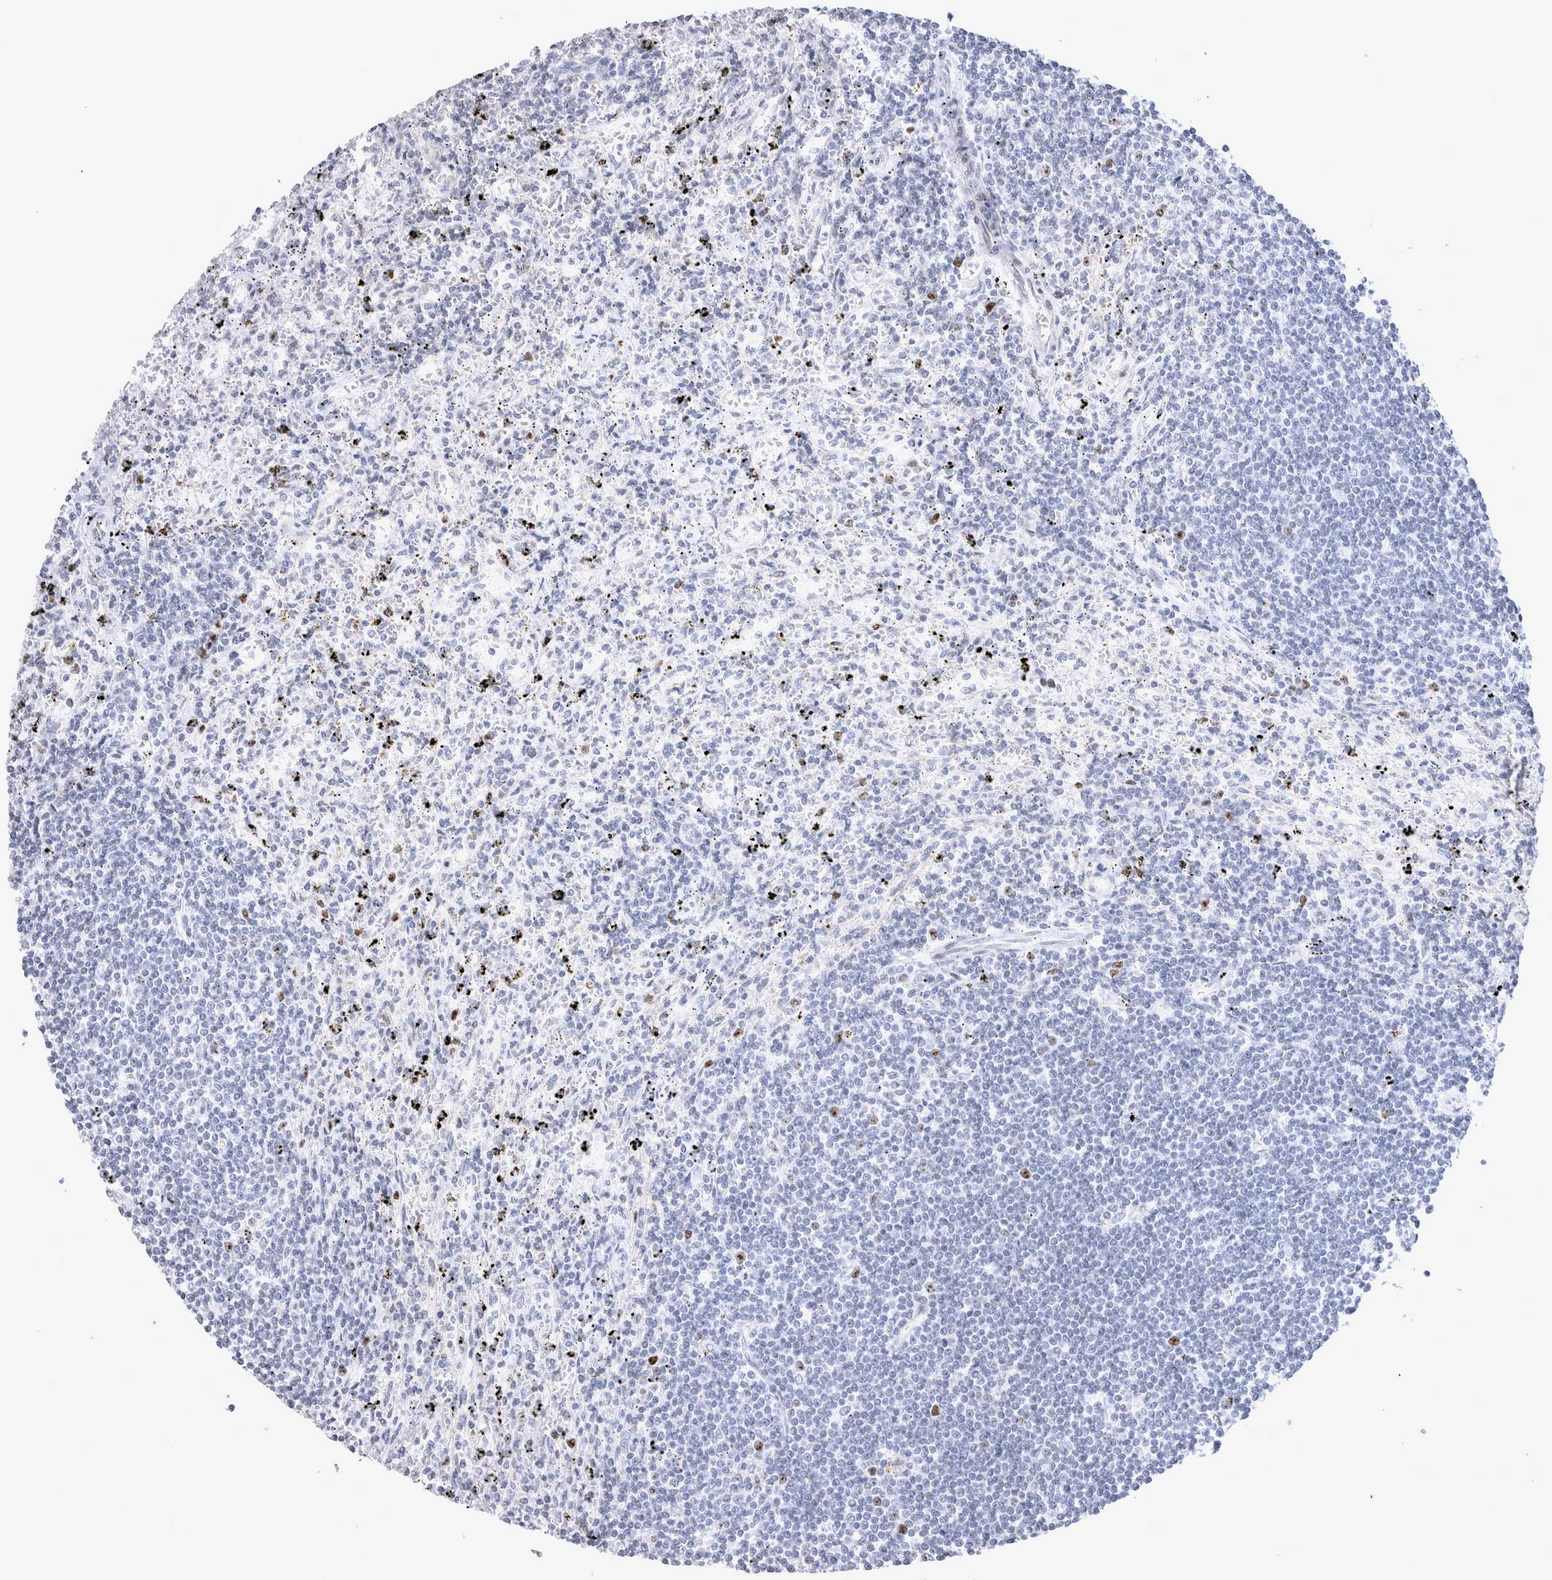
{"staining": {"intensity": "negative", "quantity": "none", "location": "none"}, "tissue": "lymphoma", "cell_type": "Tumor cells", "image_type": "cancer", "snomed": [{"axis": "morphology", "description": "Malignant lymphoma, non-Hodgkin's type, Low grade"}, {"axis": "topography", "description": "Spleen"}], "caption": "High magnification brightfield microscopy of malignant lymphoma, non-Hodgkin's type (low-grade) stained with DAB (brown) and counterstained with hematoxylin (blue): tumor cells show no significant expression.", "gene": "KIF18B", "patient": {"sex": "male", "age": 76}}